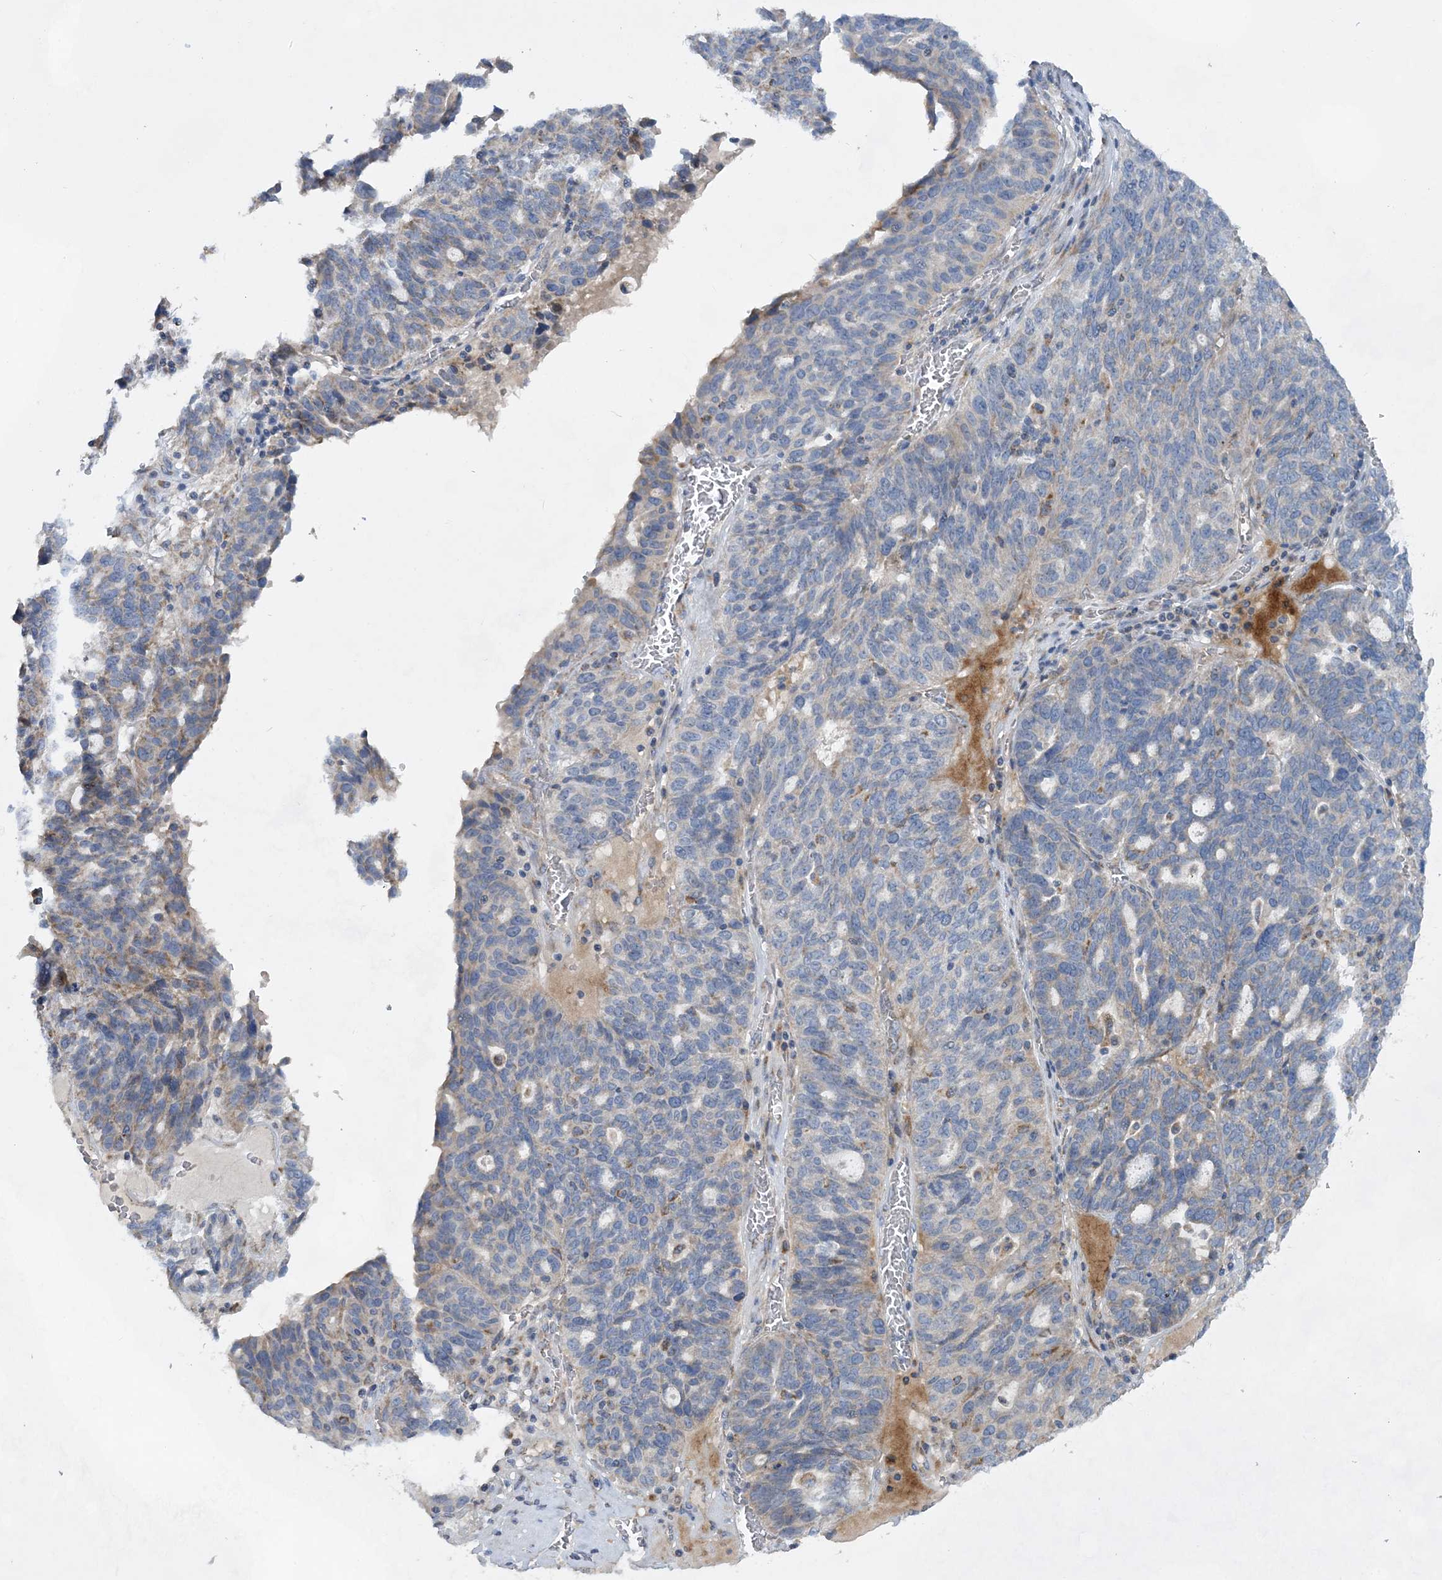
{"staining": {"intensity": "negative", "quantity": "none", "location": "none"}, "tissue": "ovarian cancer", "cell_type": "Tumor cells", "image_type": "cancer", "snomed": [{"axis": "morphology", "description": "Cystadenocarcinoma, serous, NOS"}, {"axis": "topography", "description": "Ovary"}], "caption": "Tumor cells are negative for protein expression in human serous cystadenocarcinoma (ovarian).", "gene": "TRAPPC13", "patient": {"sex": "female", "age": 59}}